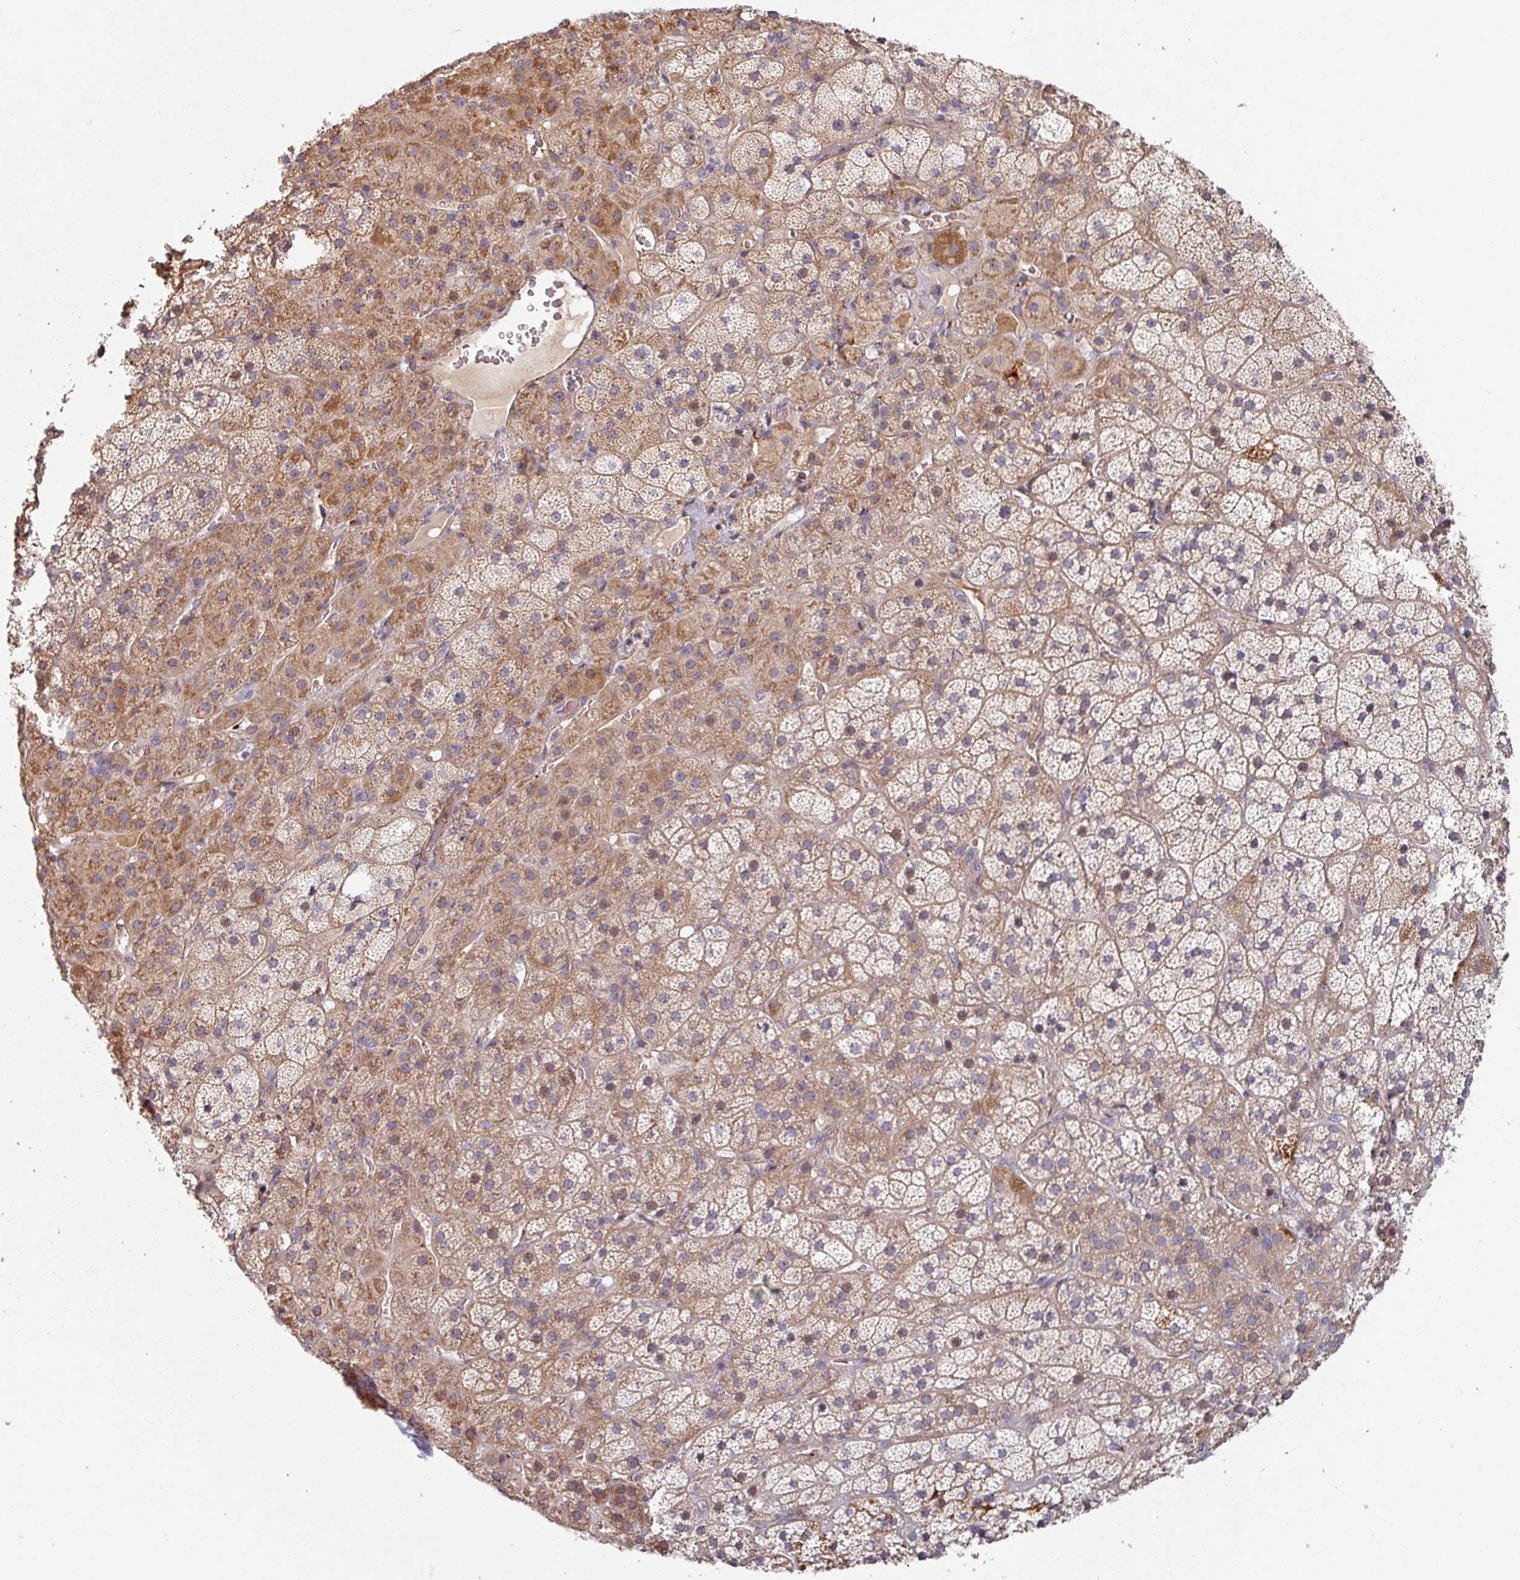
{"staining": {"intensity": "moderate", "quantity": "25%-75%", "location": "cytoplasmic/membranous"}, "tissue": "adrenal gland", "cell_type": "Glandular cells", "image_type": "normal", "snomed": [{"axis": "morphology", "description": "Normal tissue, NOS"}, {"axis": "topography", "description": "Adrenal gland"}], "caption": "This image exhibits unremarkable adrenal gland stained with immunohistochemistry to label a protein in brown. The cytoplasmic/membranous of glandular cells show moderate positivity for the protein. Nuclei are counter-stained blue.", "gene": "C4BPB", "patient": {"sex": "male", "age": 57}}